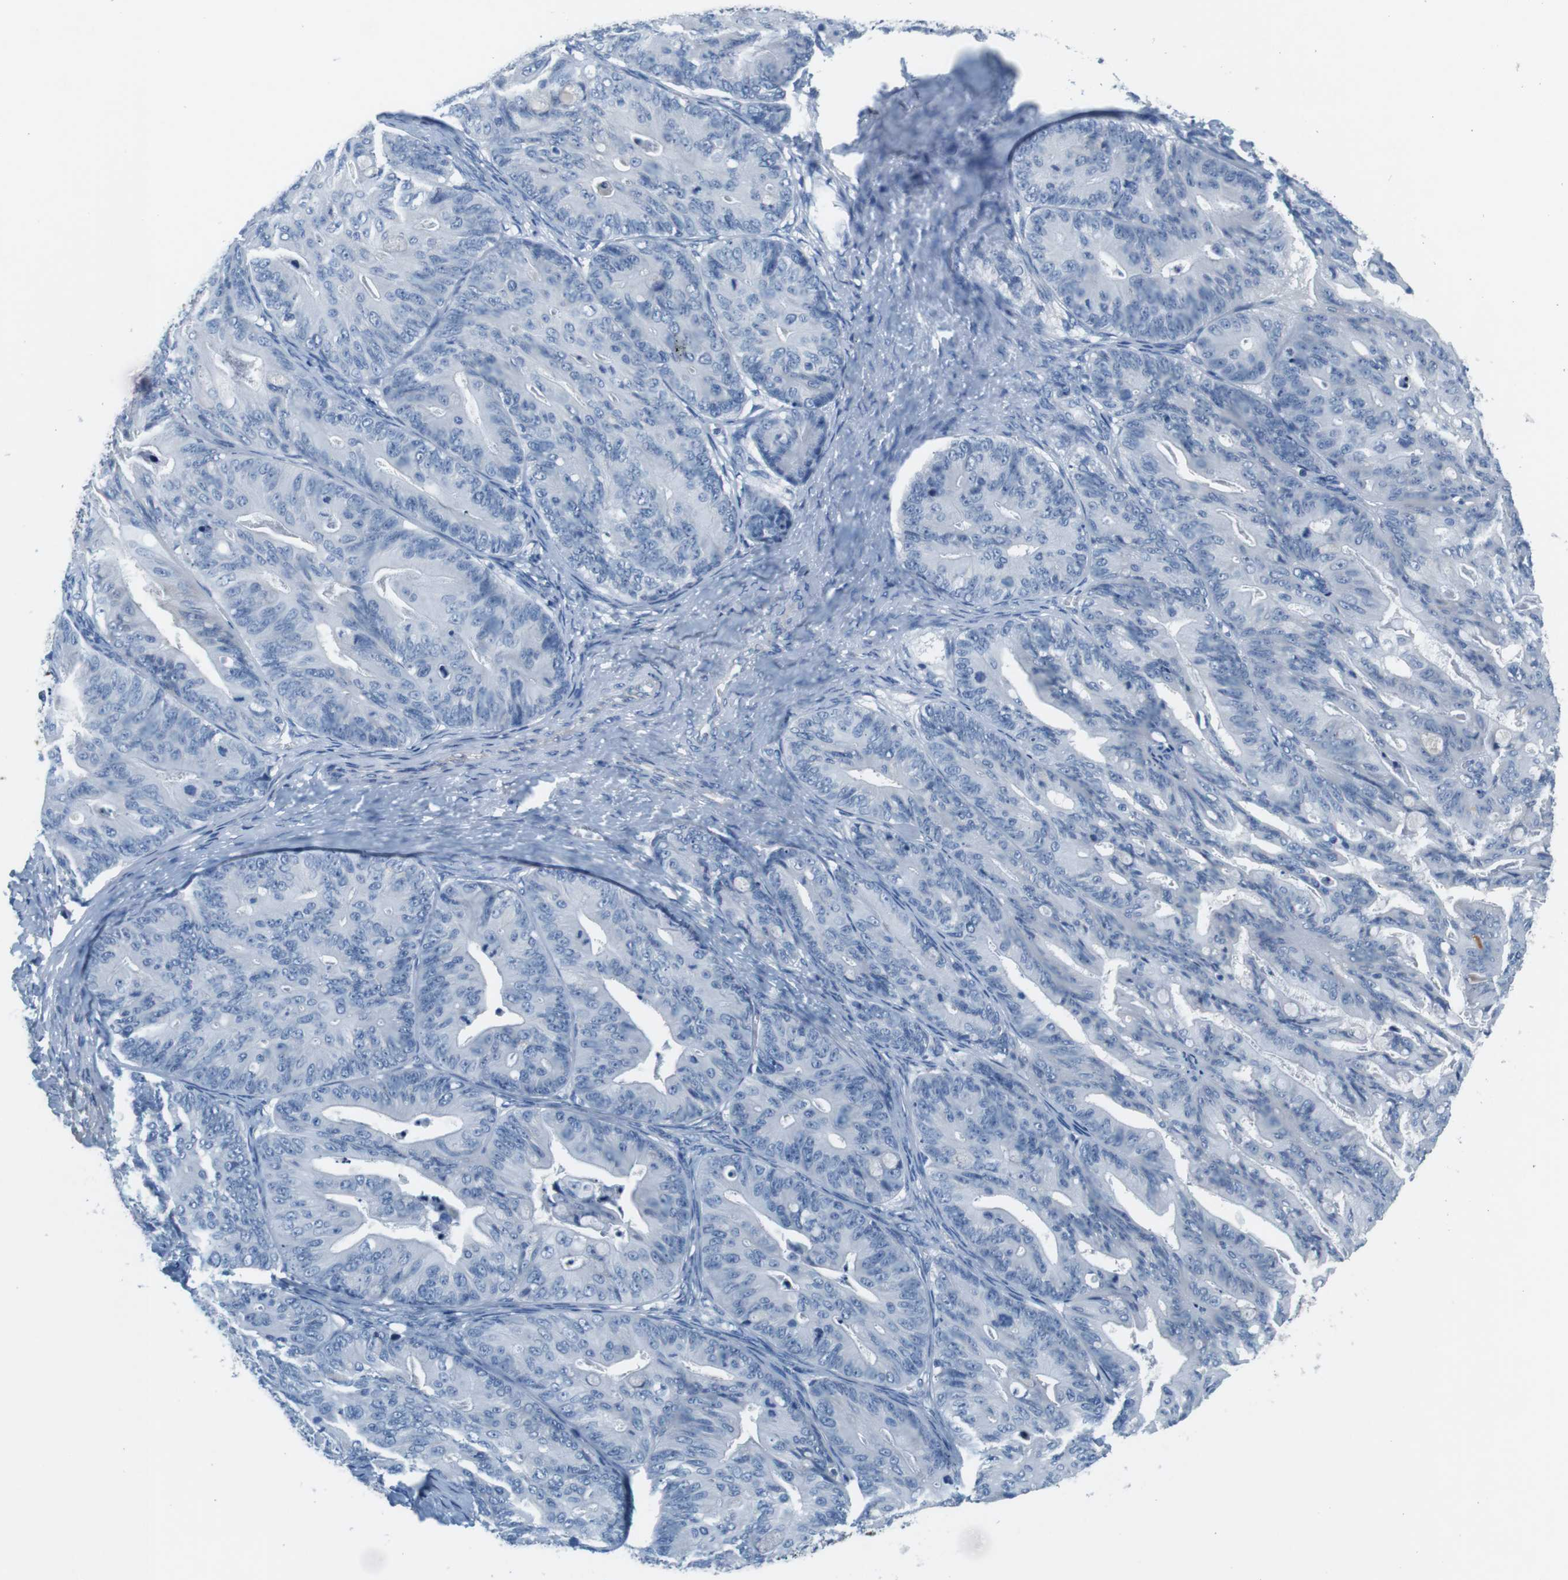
{"staining": {"intensity": "negative", "quantity": "none", "location": "none"}, "tissue": "ovarian cancer", "cell_type": "Tumor cells", "image_type": "cancer", "snomed": [{"axis": "morphology", "description": "Cystadenocarcinoma, mucinous, NOS"}, {"axis": "topography", "description": "Ovary"}], "caption": "High power microscopy micrograph of an immunohistochemistry (IHC) image of ovarian cancer (mucinous cystadenocarcinoma), revealing no significant positivity in tumor cells.", "gene": "IGHD", "patient": {"sex": "female", "age": 37}}